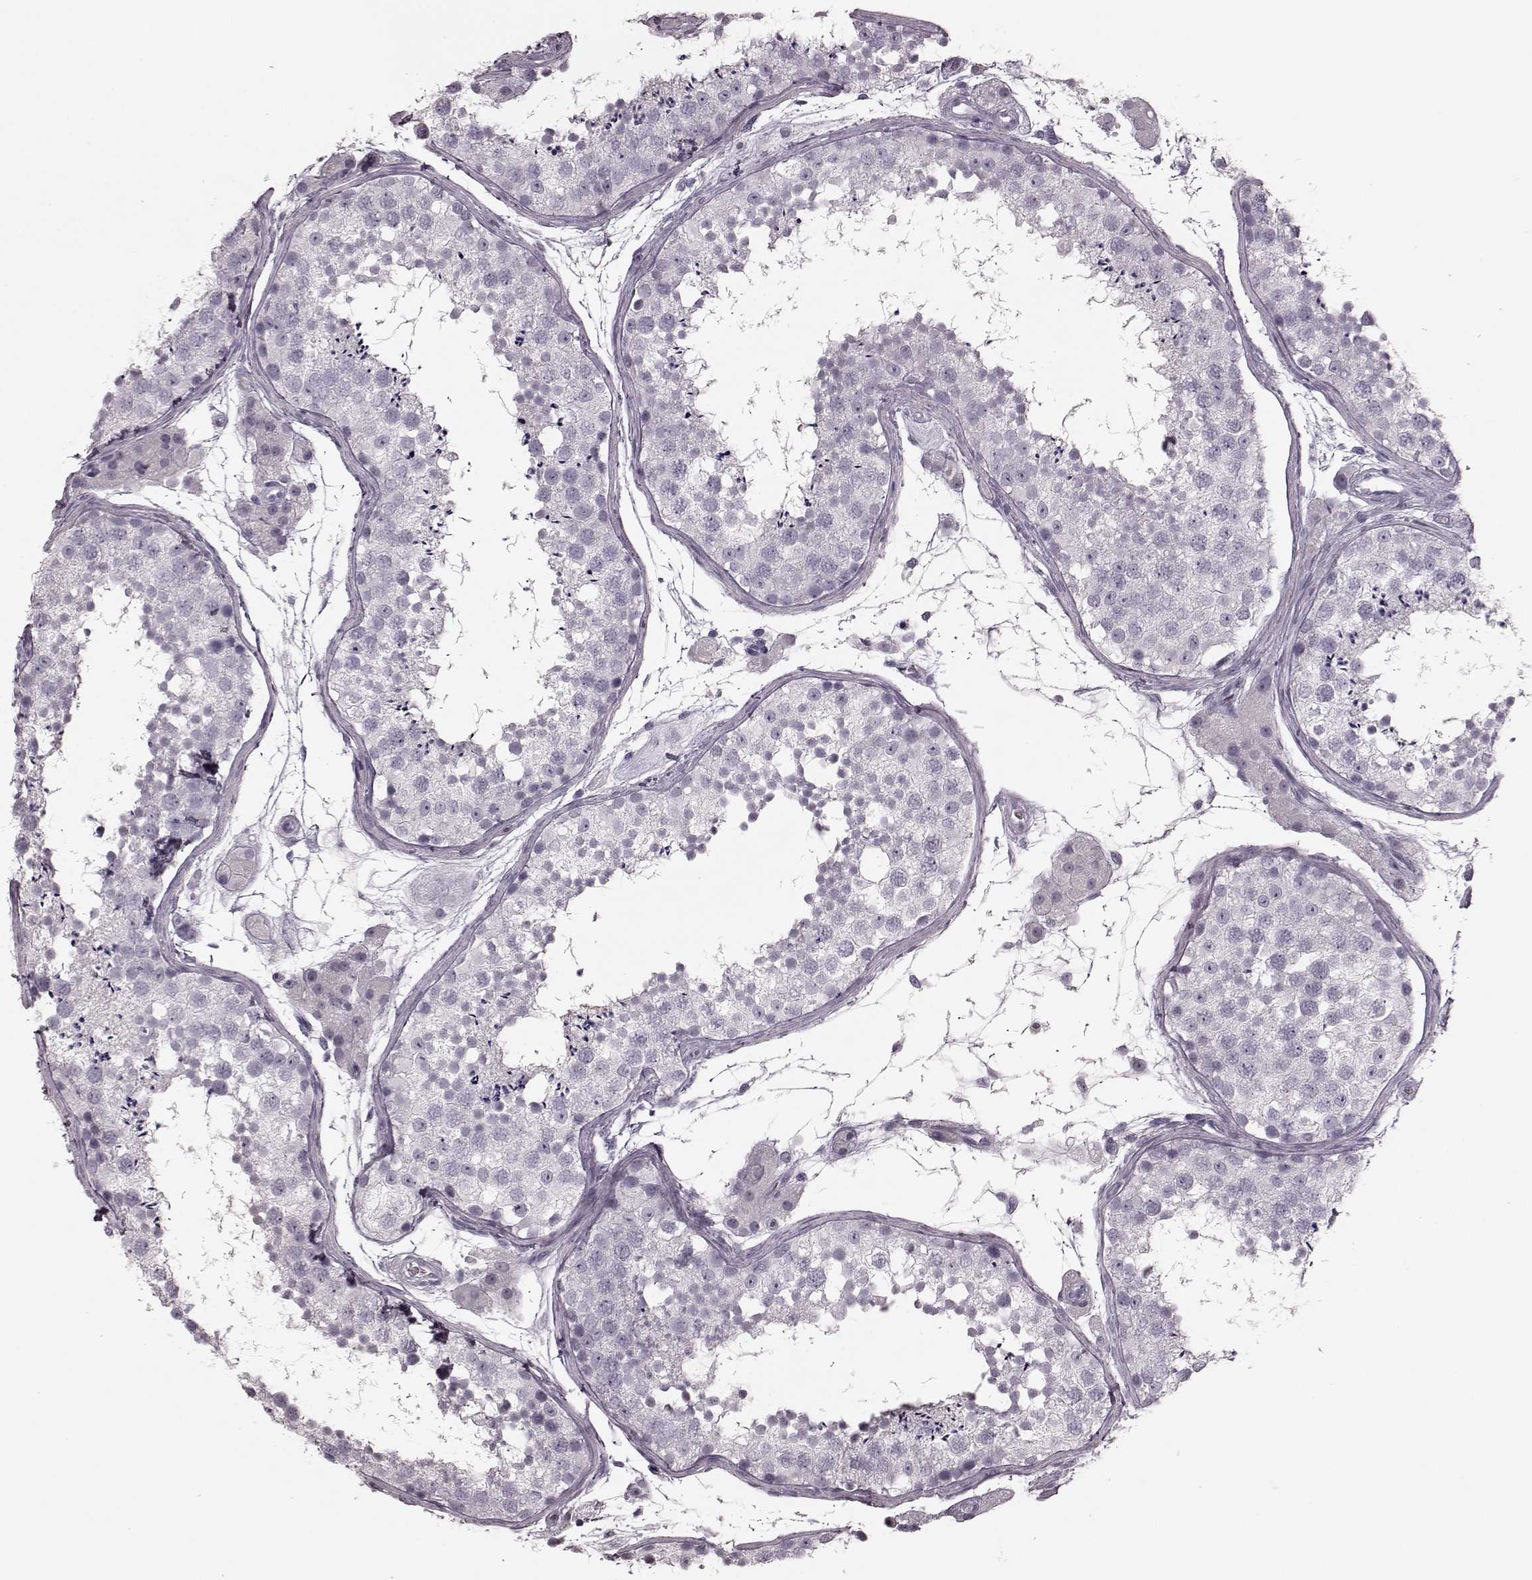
{"staining": {"intensity": "negative", "quantity": "none", "location": "none"}, "tissue": "testis", "cell_type": "Cells in seminiferous ducts", "image_type": "normal", "snomed": [{"axis": "morphology", "description": "Normal tissue, NOS"}, {"axis": "topography", "description": "Testis"}], "caption": "An IHC micrograph of benign testis is shown. There is no staining in cells in seminiferous ducts of testis. (DAB immunohistochemistry (IHC) visualized using brightfield microscopy, high magnification).", "gene": "TRPM1", "patient": {"sex": "male", "age": 41}}